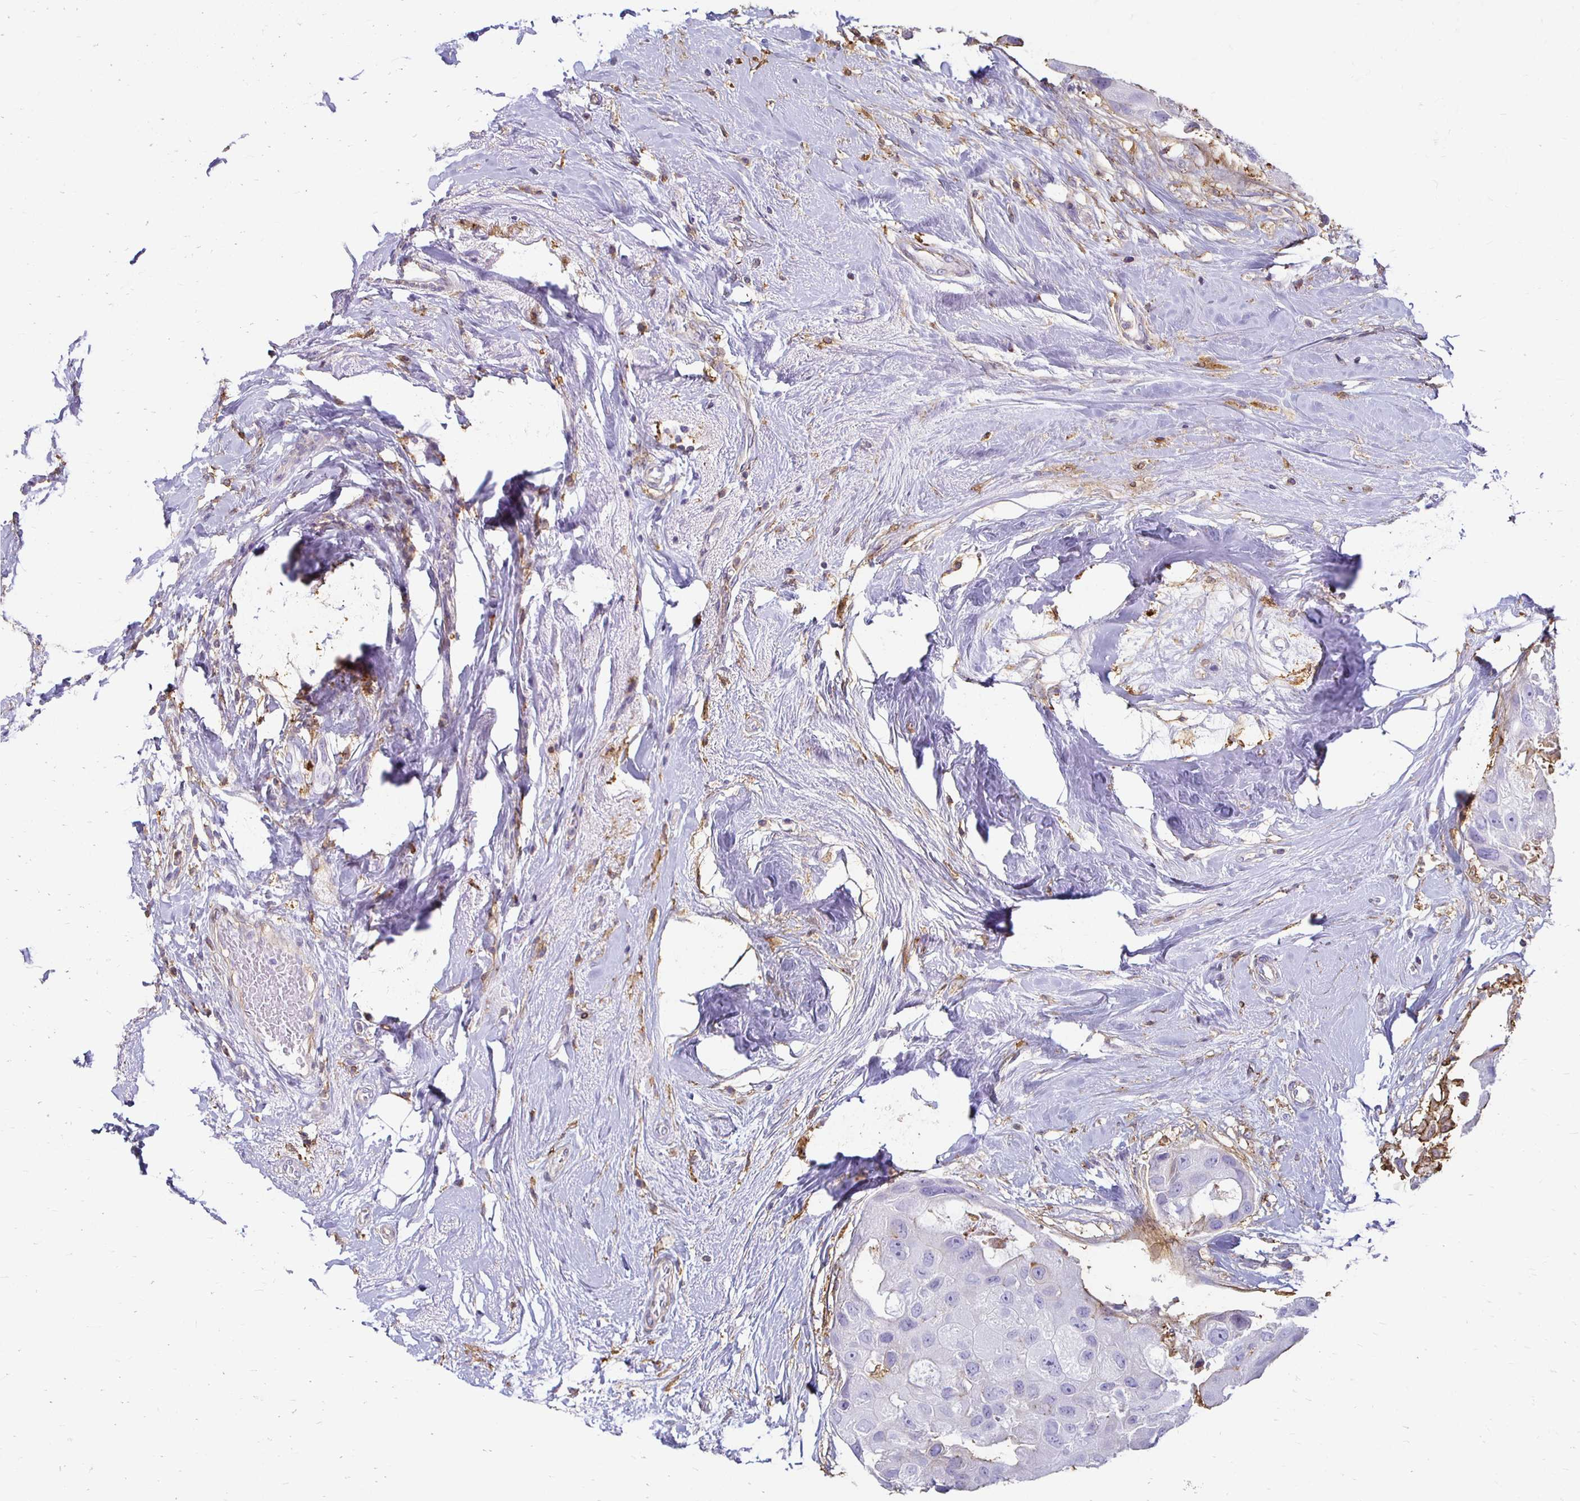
{"staining": {"intensity": "negative", "quantity": "none", "location": "none"}, "tissue": "breast cancer", "cell_type": "Tumor cells", "image_type": "cancer", "snomed": [{"axis": "morphology", "description": "Duct carcinoma"}, {"axis": "topography", "description": "Breast"}], "caption": "Human breast intraductal carcinoma stained for a protein using immunohistochemistry shows no expression in tumor cells.", "gene": "TAS1R3", "patient": {"sex": "female", "age": 43}}